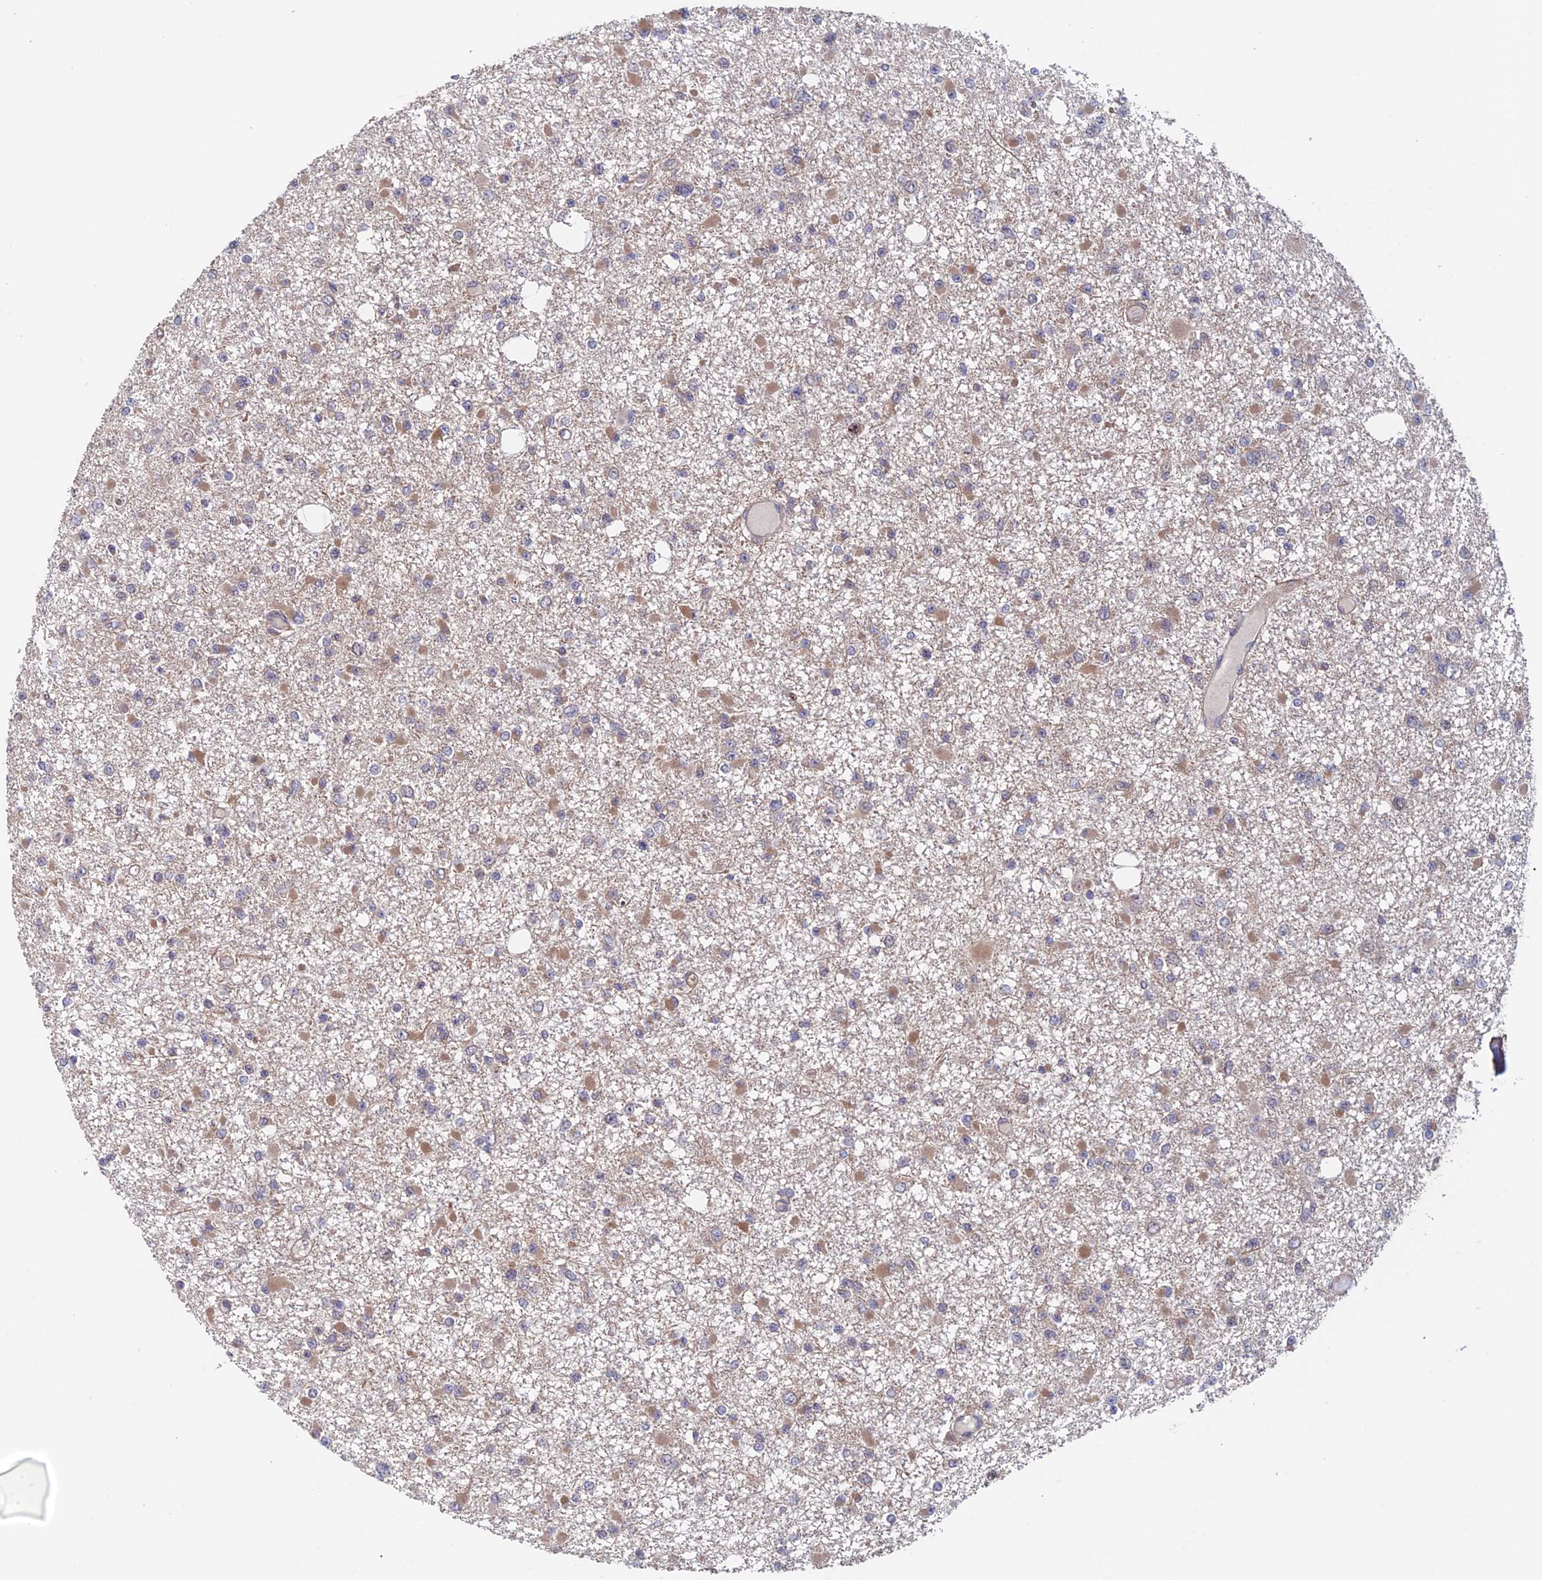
{"staining": {"intensity": "negative", "quantity": "none", "location": "none"}, "tissue": "glioma", "cell_type": "Tumor cells", "image_type": "cancer", "snomed": [{"axis": "morphology", "description": "Glioma, malignant, Low grade"}, {"axis": "topography", "description": "Brain"}], "caption": "Tumor cells are negative for brown protein staining in glioma. (Stains: DAB (3,3'-diaminobenzidine) IHC with hematoxylin counter stain, Microscopy: brightfield microscopy at high magnification).", "gene": "NUDT16L1", "patient": {"sex": "female", "age": 22}}